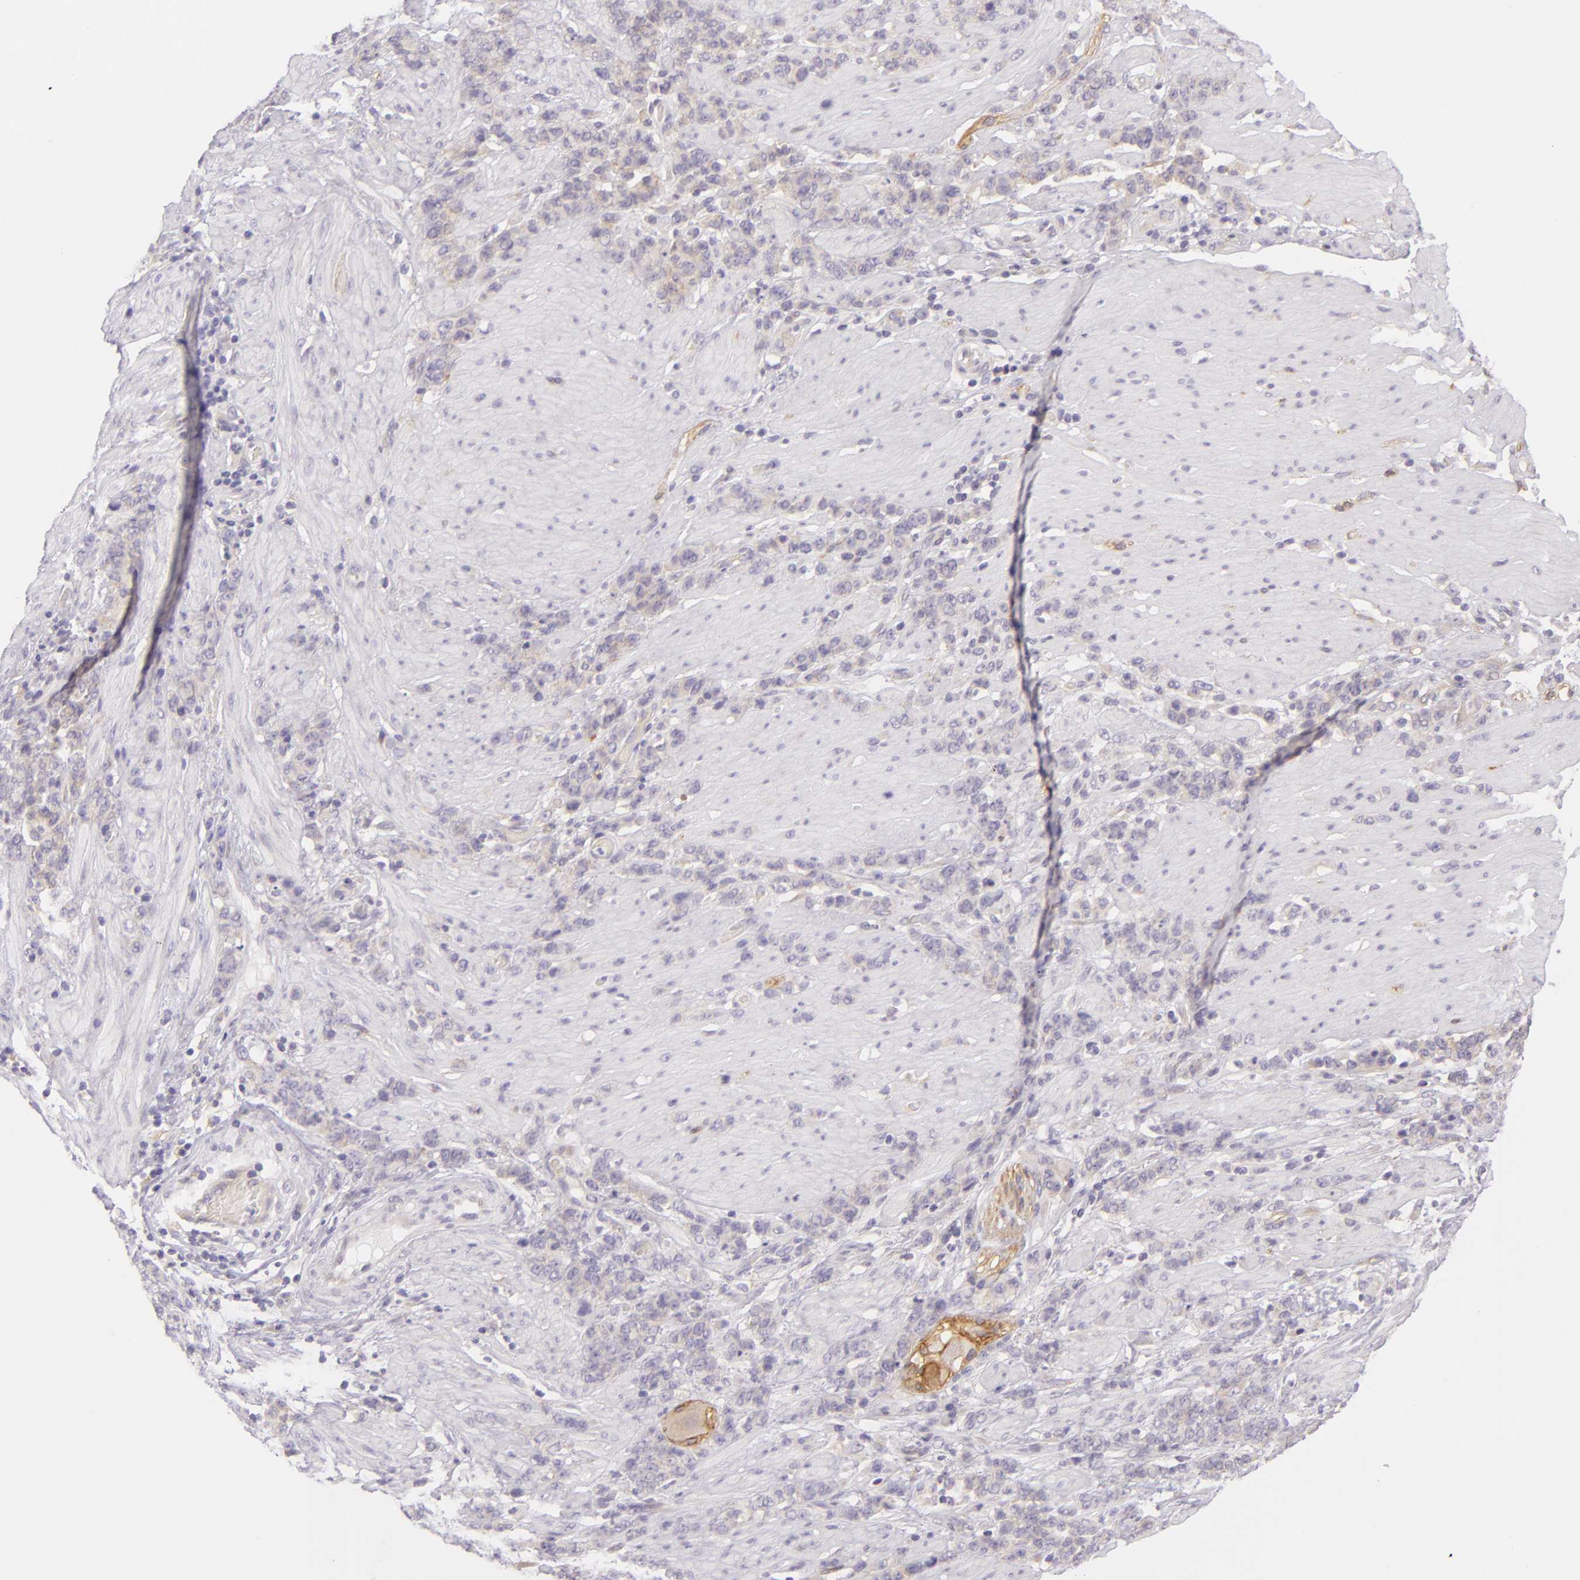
{"staining": {"intensity": "weak", "quantity": "25%-75%", "location": "cytoplasmic/membranous"}, "tissue": "stomach cancer", "cell_type": "Tumor cells", "image_type": "cancer", "snomed": [{"axis": "morphology", "description": "Adenocarcinoma, NOS"}, {"axis": "topography", "description": "Stomach, lower"}], "caption": "The photomicrograph reveals staining of stomach cancer (adenocarcinoma), revealing weak cytoplasmic/membranous protein positivity (brown color) within tumor cells.", "gene": "ZC3H7B", "patient": {"sex": "male", "age": 88}}